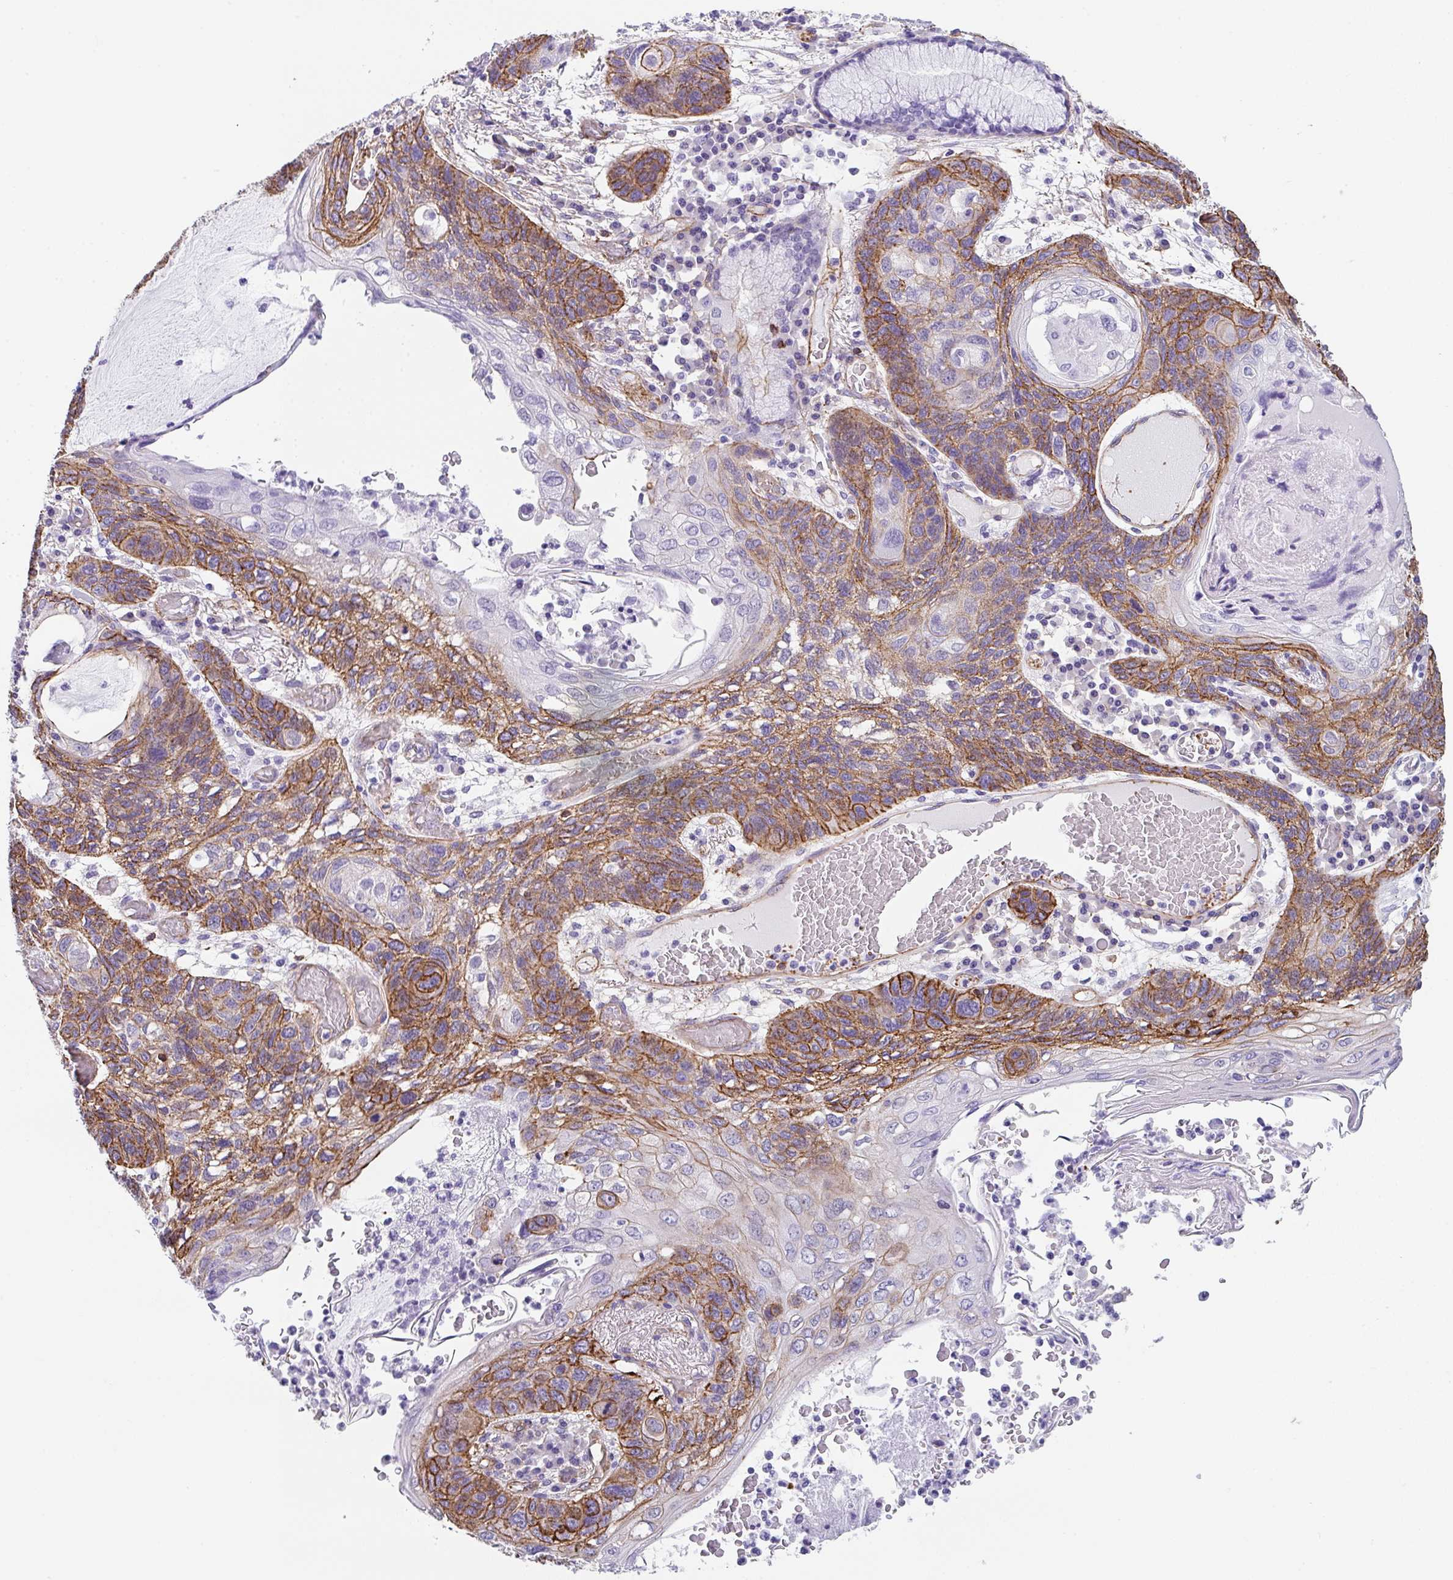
{"staining": {"intensity": "moderate", "quantity": ">75%", "location": "cytoplasmic/membranous"}, "tissue": "lung cancer", "cell_type": "Tumor cells", "image_type": "cancer", "snomed": [{"axis": "morphology", "description": "Squamous cell carcinoma, NOS"}, {"axis": "morphology", "description": "Squamous cell carcinoma, metastatic, NOS"}, {"axis": "topography", "description": "Lymph node"}, {"axis": "topography", "description": "Lung"}], "caption": "Lung squamous cell carcinoma stained with DAB (3,3'-diaminobenzidine) immunohistochemistry demonstrates medium levels of moderate cytoplasmic/membranous positivity in approximately >75% of tumor cells.", "gene": "DBN1", "patient": {"sex": "male", "age": 41}}